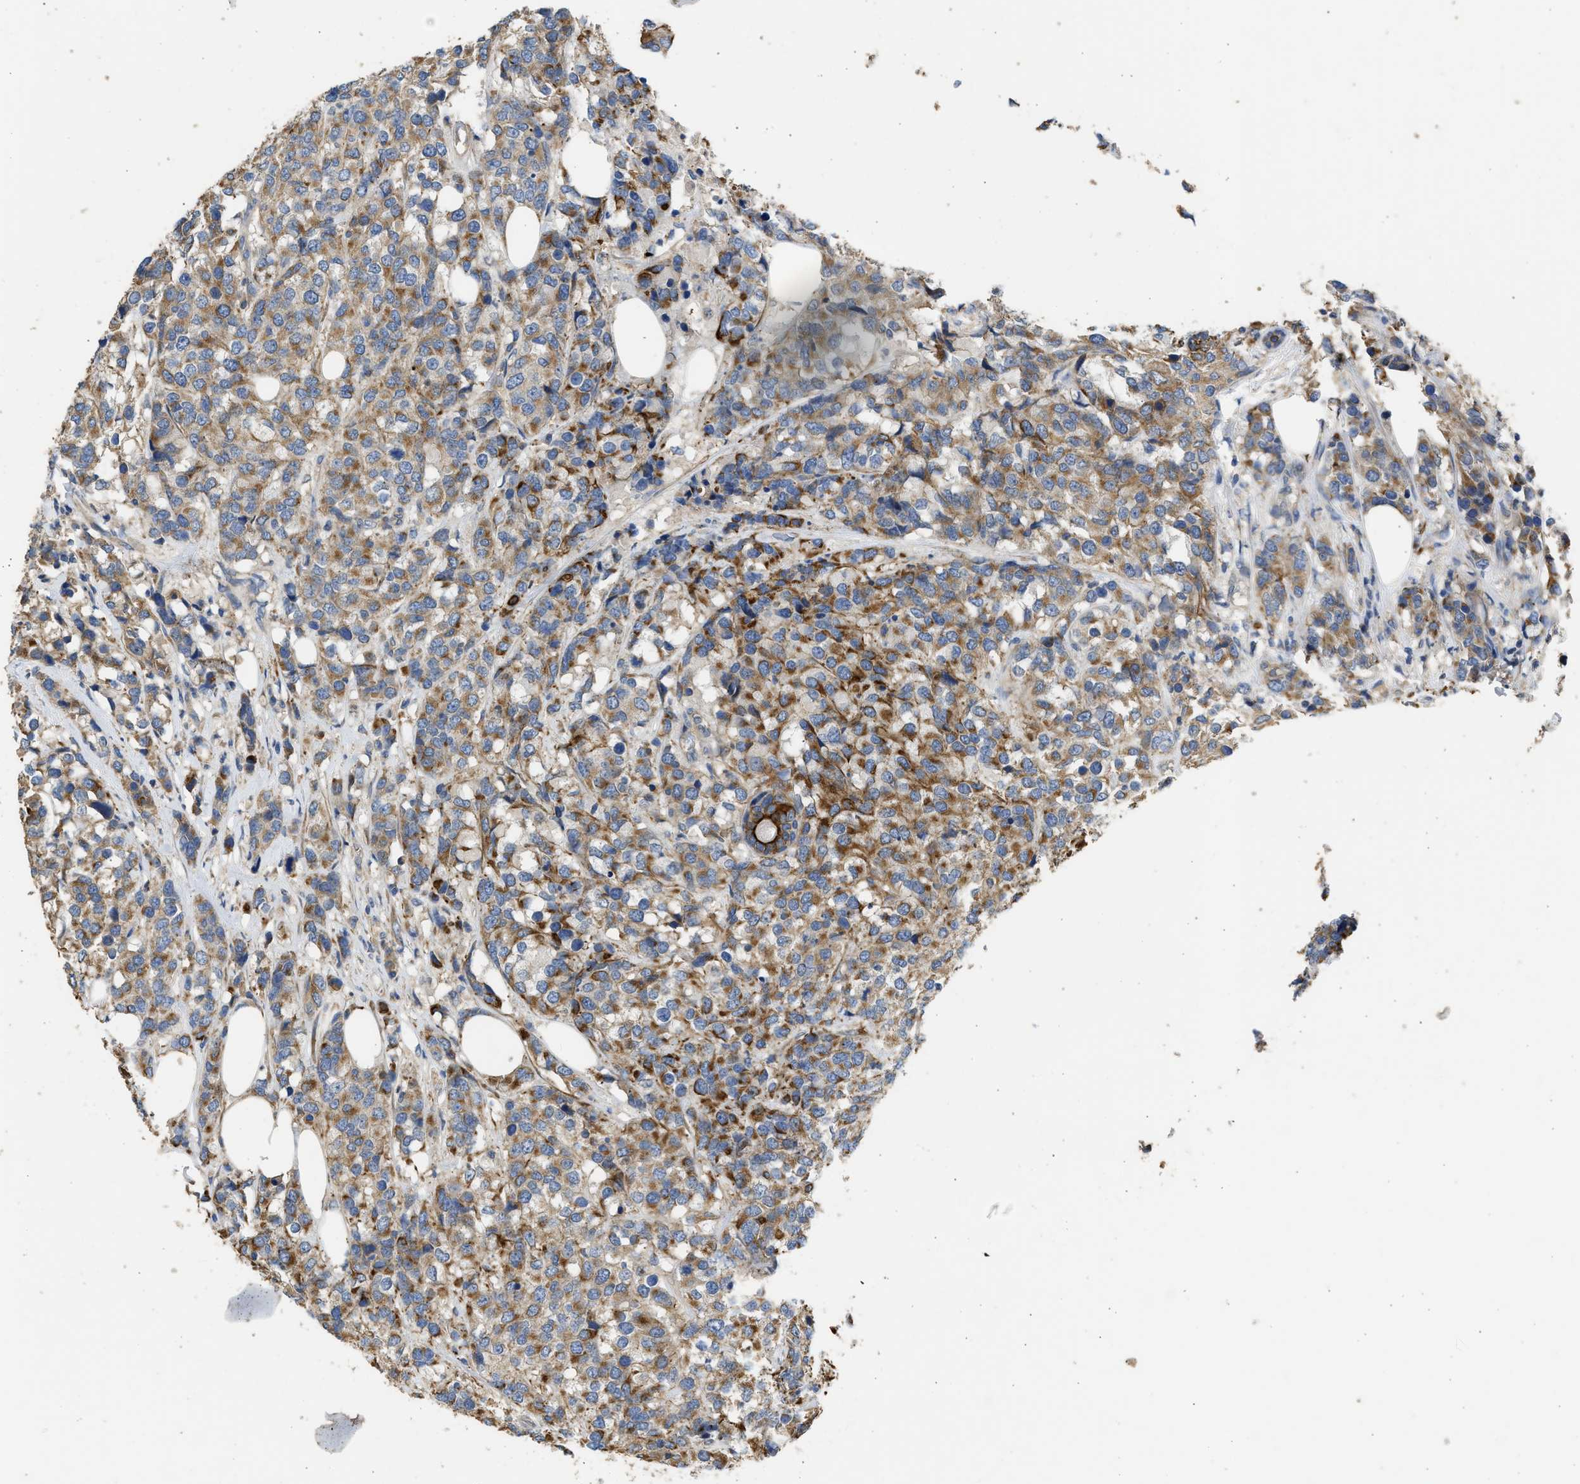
{"staining": {"intensity": "moderate", "quantity": ">75%", "location": "cytoplasmic/membranous"}, "tissue": "breast cancer", "cell_type": "Tumor cells", "image_type": "cancer", "snomed": [{"axis": "morphology", "description": "Lobular carcinoma"}, {"axis": "topography", "description": "Breast"}], "caption": "Breast cancer stained with a brown dye displays moderate cytoplasmic/membranous positive staining in about >75% of tumor cells.", "gene": "CSRNP2", "patient": {"sex": "female", "age": 59}}